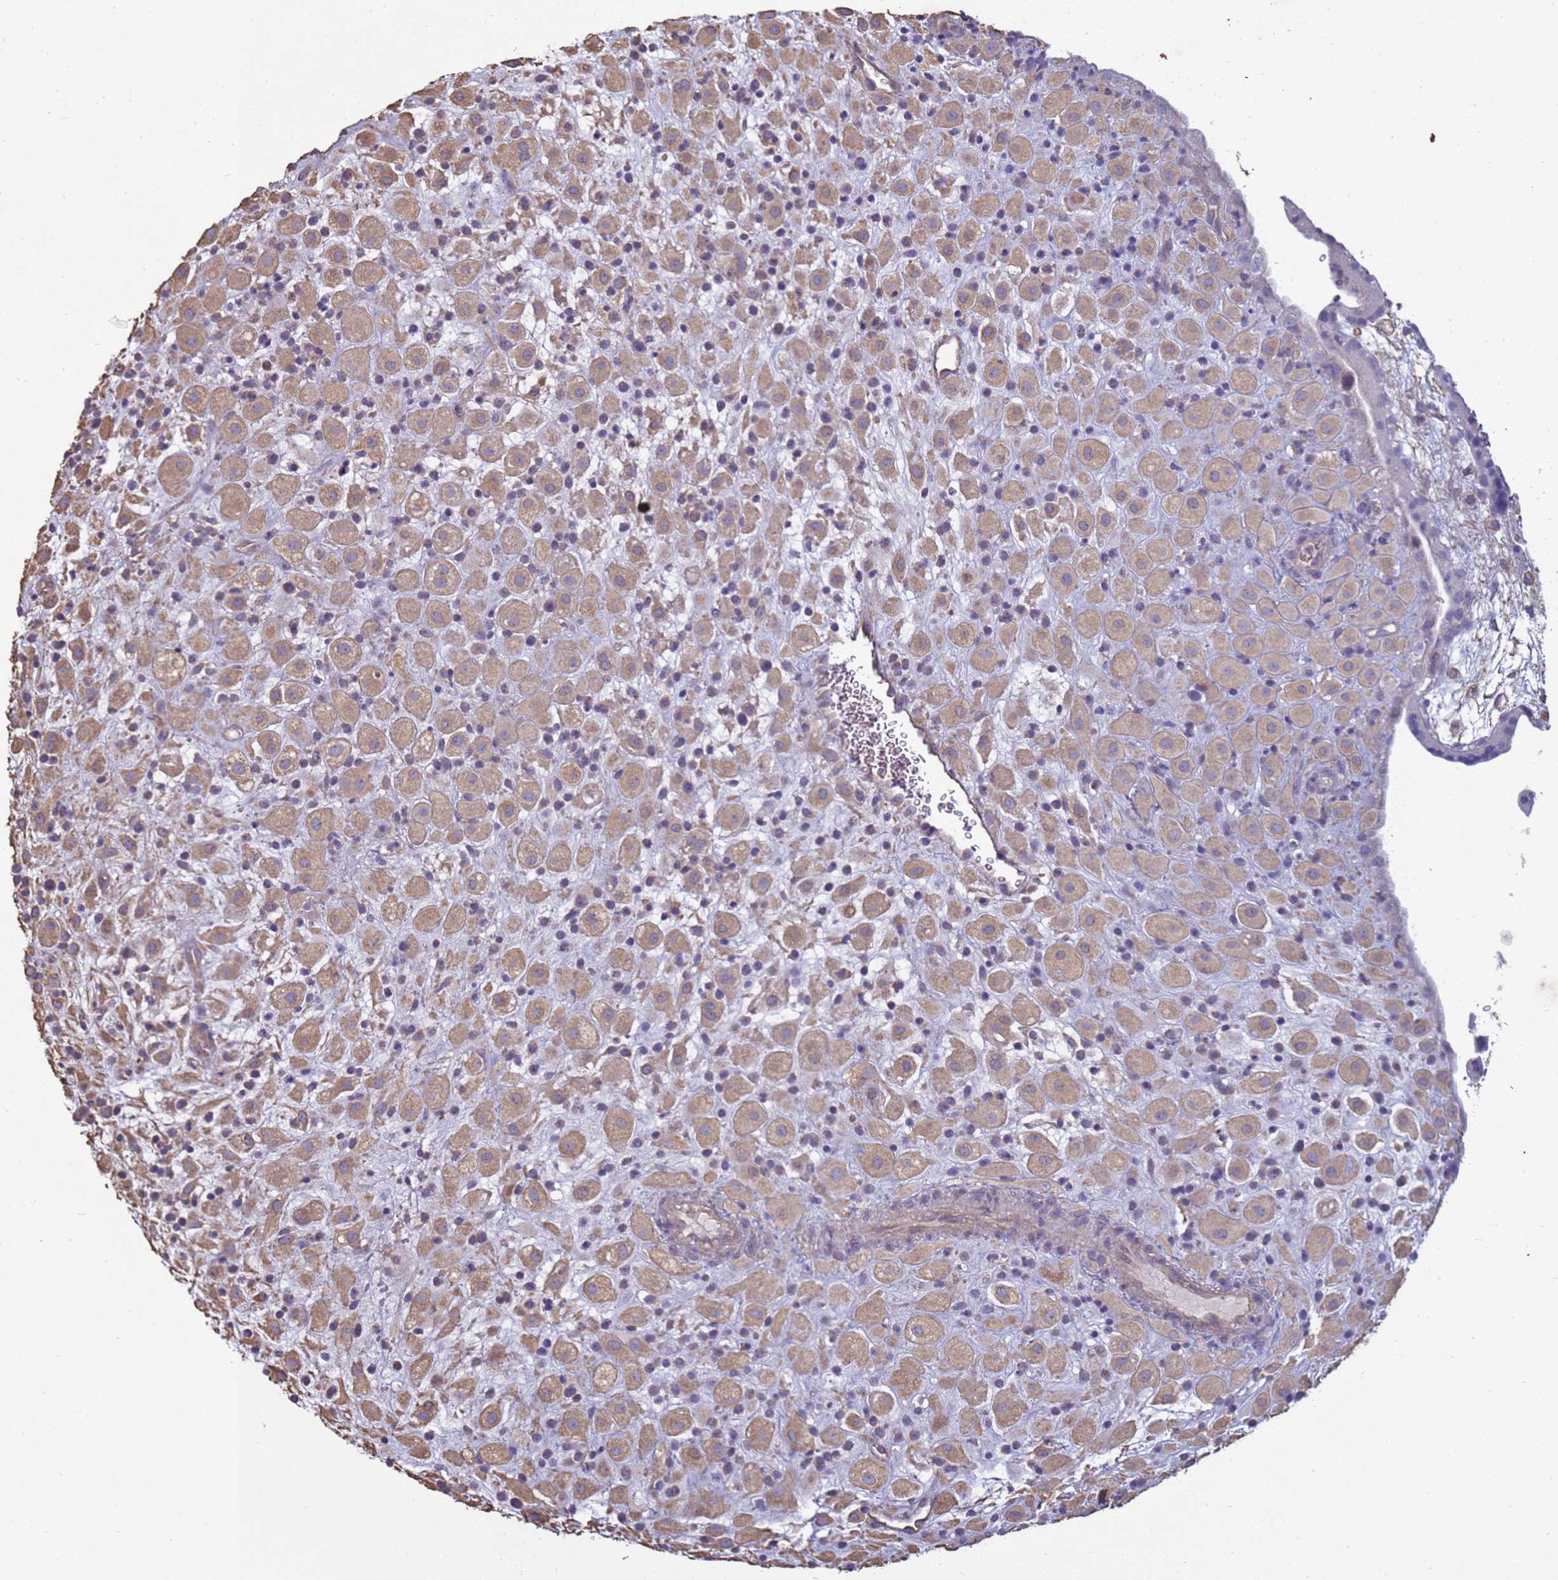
{"staining": {"intensity": "moderate", "quantity": "25%-75%", "location": "cytoplasmic/membranous"}, "tissue": "placenta", "cell_type": "Decidual cells", "image_type": "normal", "snomed": [{"axis": "morphology", "description": "Normal tissue, NOS"}, {"axis": "topography", "description": "Placenta"}], "caption": "This photomicrograph reveals immunohistochemistry (IHC) staining of unremarkable human placenta, with medium moderate cytoplasmic/membranous staining in approximately 25%-75% of decidual cells.", "gene": "SGIP1", "patient": {"sex": "female", "age": 35}}